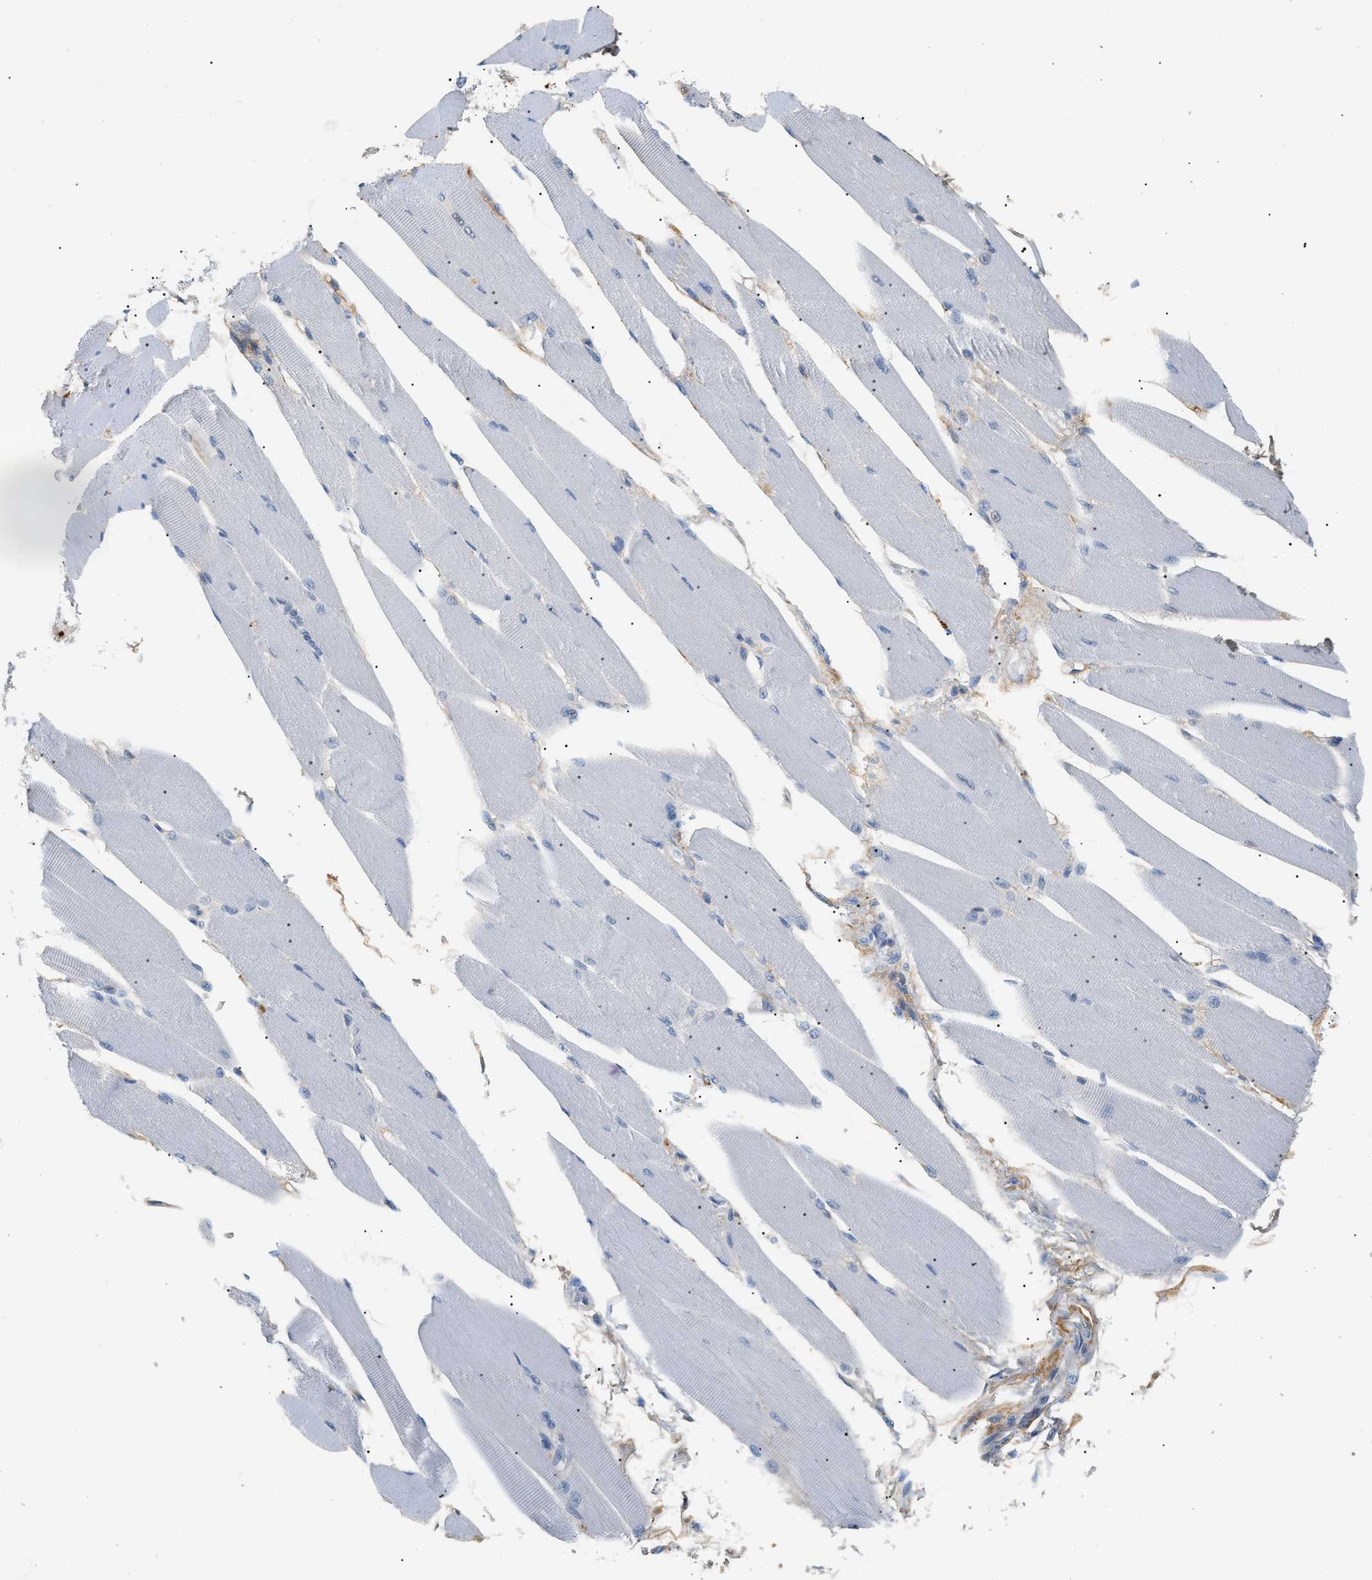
{"staining": {"intensity": "negative", "quantity": "none", "location": "none"}, "tissue": "skeletal muscle", "cell_type": "Myocytes", "image_type": "normal", "snomed": [{"axis": "morphology", "description": "Normal tissue, NOS"}, {"axis": "topography", "description": "Skeletal muscle"}, {"axis": "topography", "description": "Peripheral nerve tissue"}], "caption": "Myocytes are negative for brown protein staining in normal skeletal muscle. The staining is performed using DAB brown chromogen with nuclei counter-stained in using hematoxylin.", "gene": "CFH", "patient": {"sex": "female", "age": 84}}